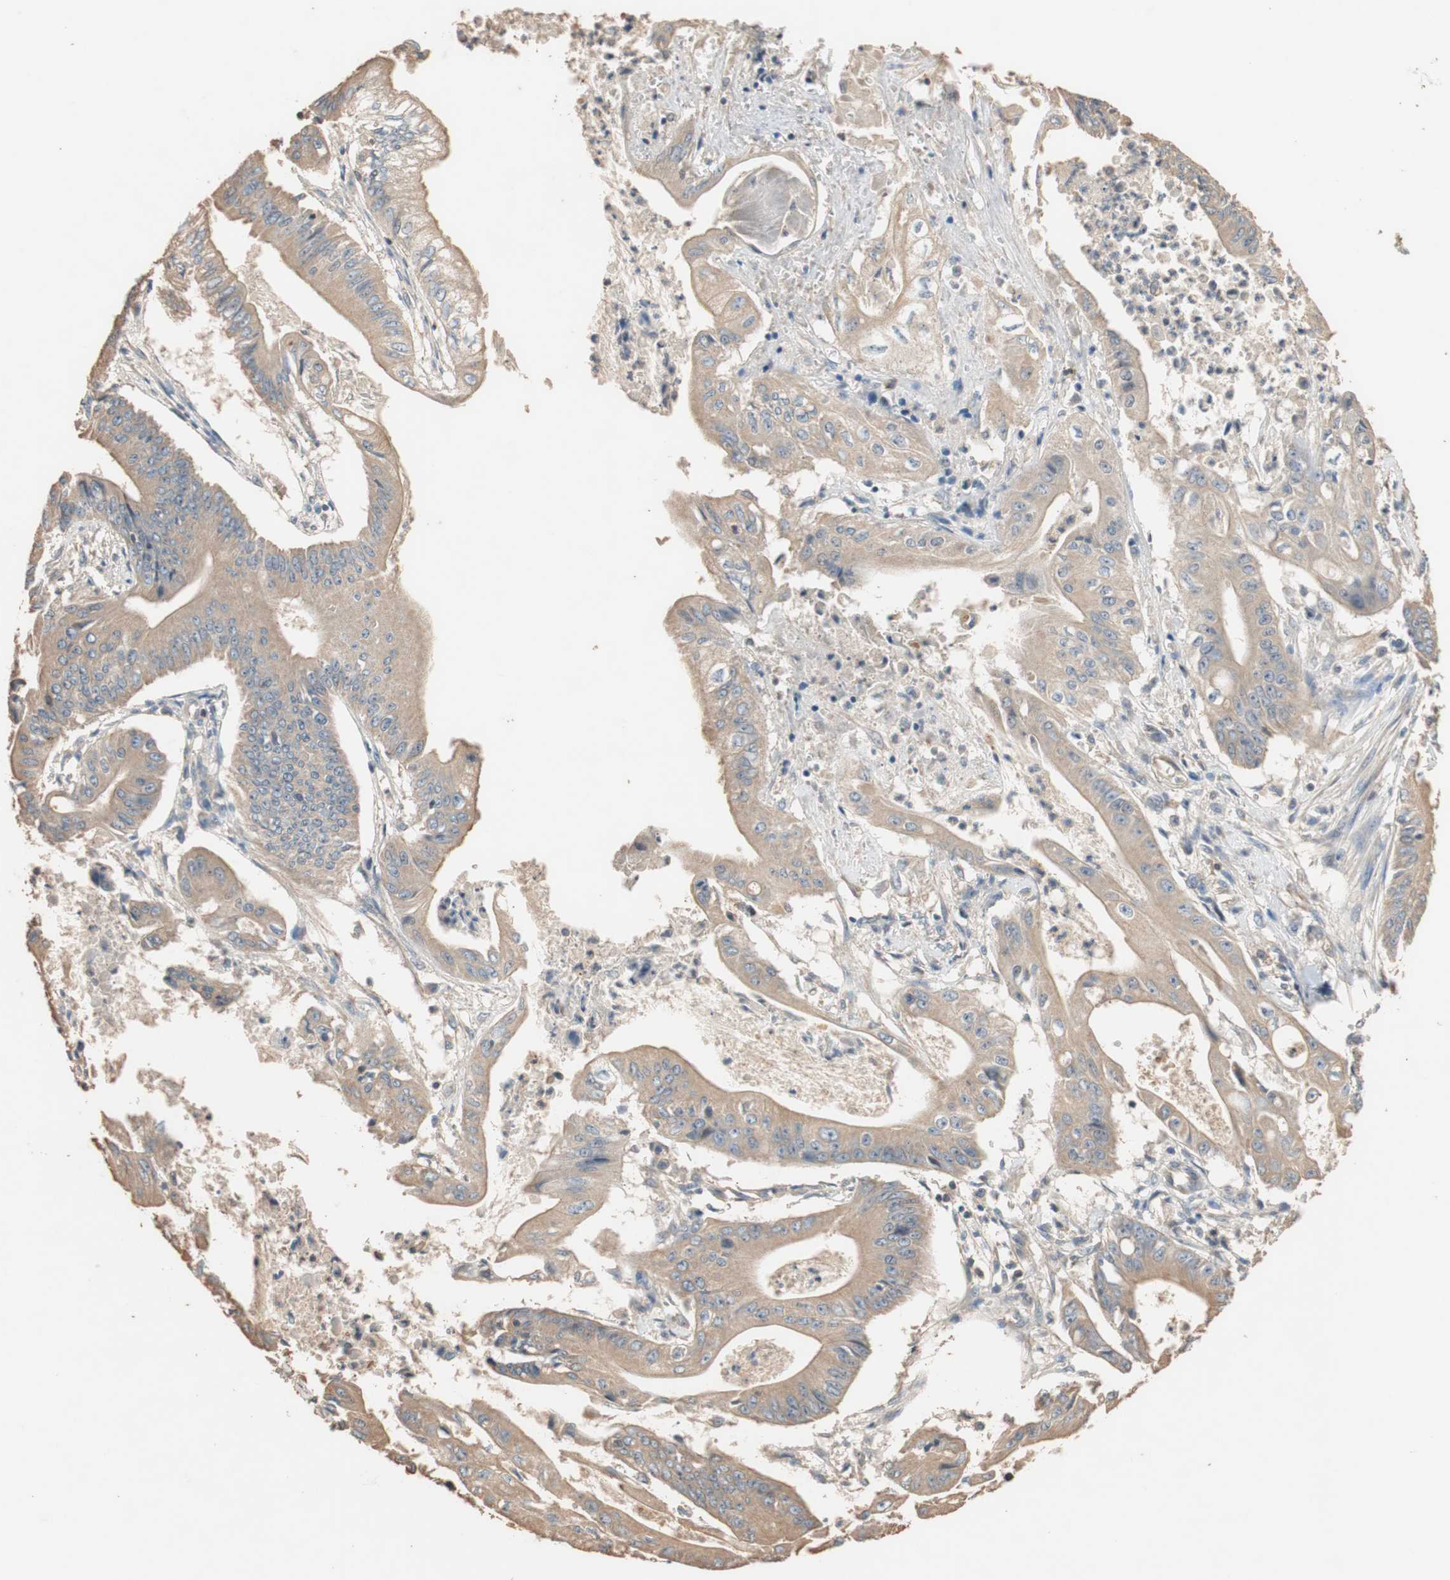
{"staining": {"intensity": "moderate", "quantity": ">75%", "location": "cytoplasmic/membranous"}, "tissue": "pancreatic cancer", "cell_type": "Tumor cells", "image_type": "cancer", "snomed": [{"axis": "morphology", "description": "Normal tissue, NOS"}, {"axis": "topography", "description": "Lymph node"}], "caption": "A brown stain shows moderate cytoplasmic/membranous positivity of a protein in human pancreatic cancer tumor cells. The staining was performed using DAB (3,3'-diaminobenzidine), with brown indicating positive protein expression. Nuclei are stained blue with hematoxylin.", "gene": "TUBB", "patient": {"sex": "male", "age": 62}}